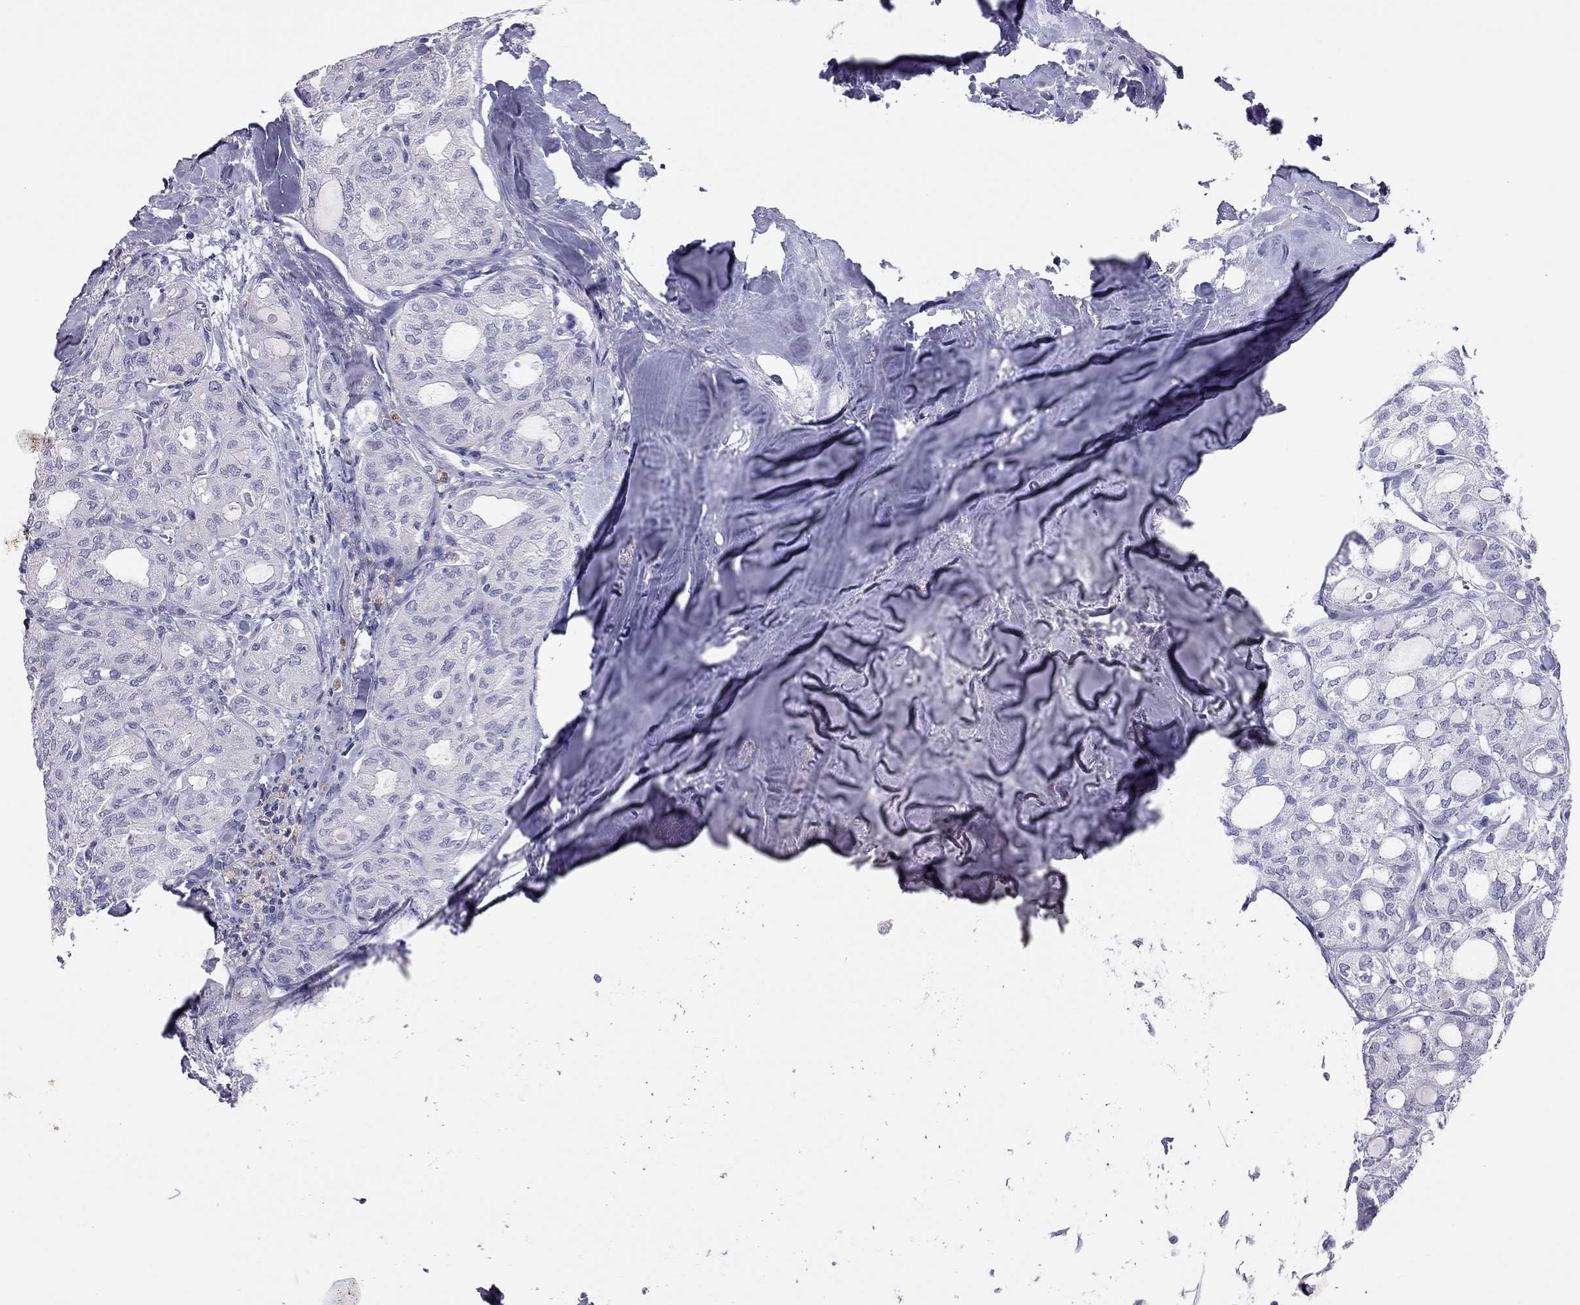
{"staining": {"intensity": "negative", "quantity": "none", "location": "none"}, "tissue": "thyroid cancer", "cell_type": "Tumor cells", "image_type": "cancer", "snomed": [{"axis": "morphology", "description": "Follicular adenoma carcinoma, NOS"}, {"axis": "topography", "description": "Thyroid gland"}], "caption": "DAB immunohistochemical staining of thyroid follicular adenoma carcinoma demonstrates no significant staining in tumor cells. (DAB IHC visualized using brightfield microscopy, high magnification).", "gene": "KLRG1", "patient": {"sex": "male", "age": 75}}